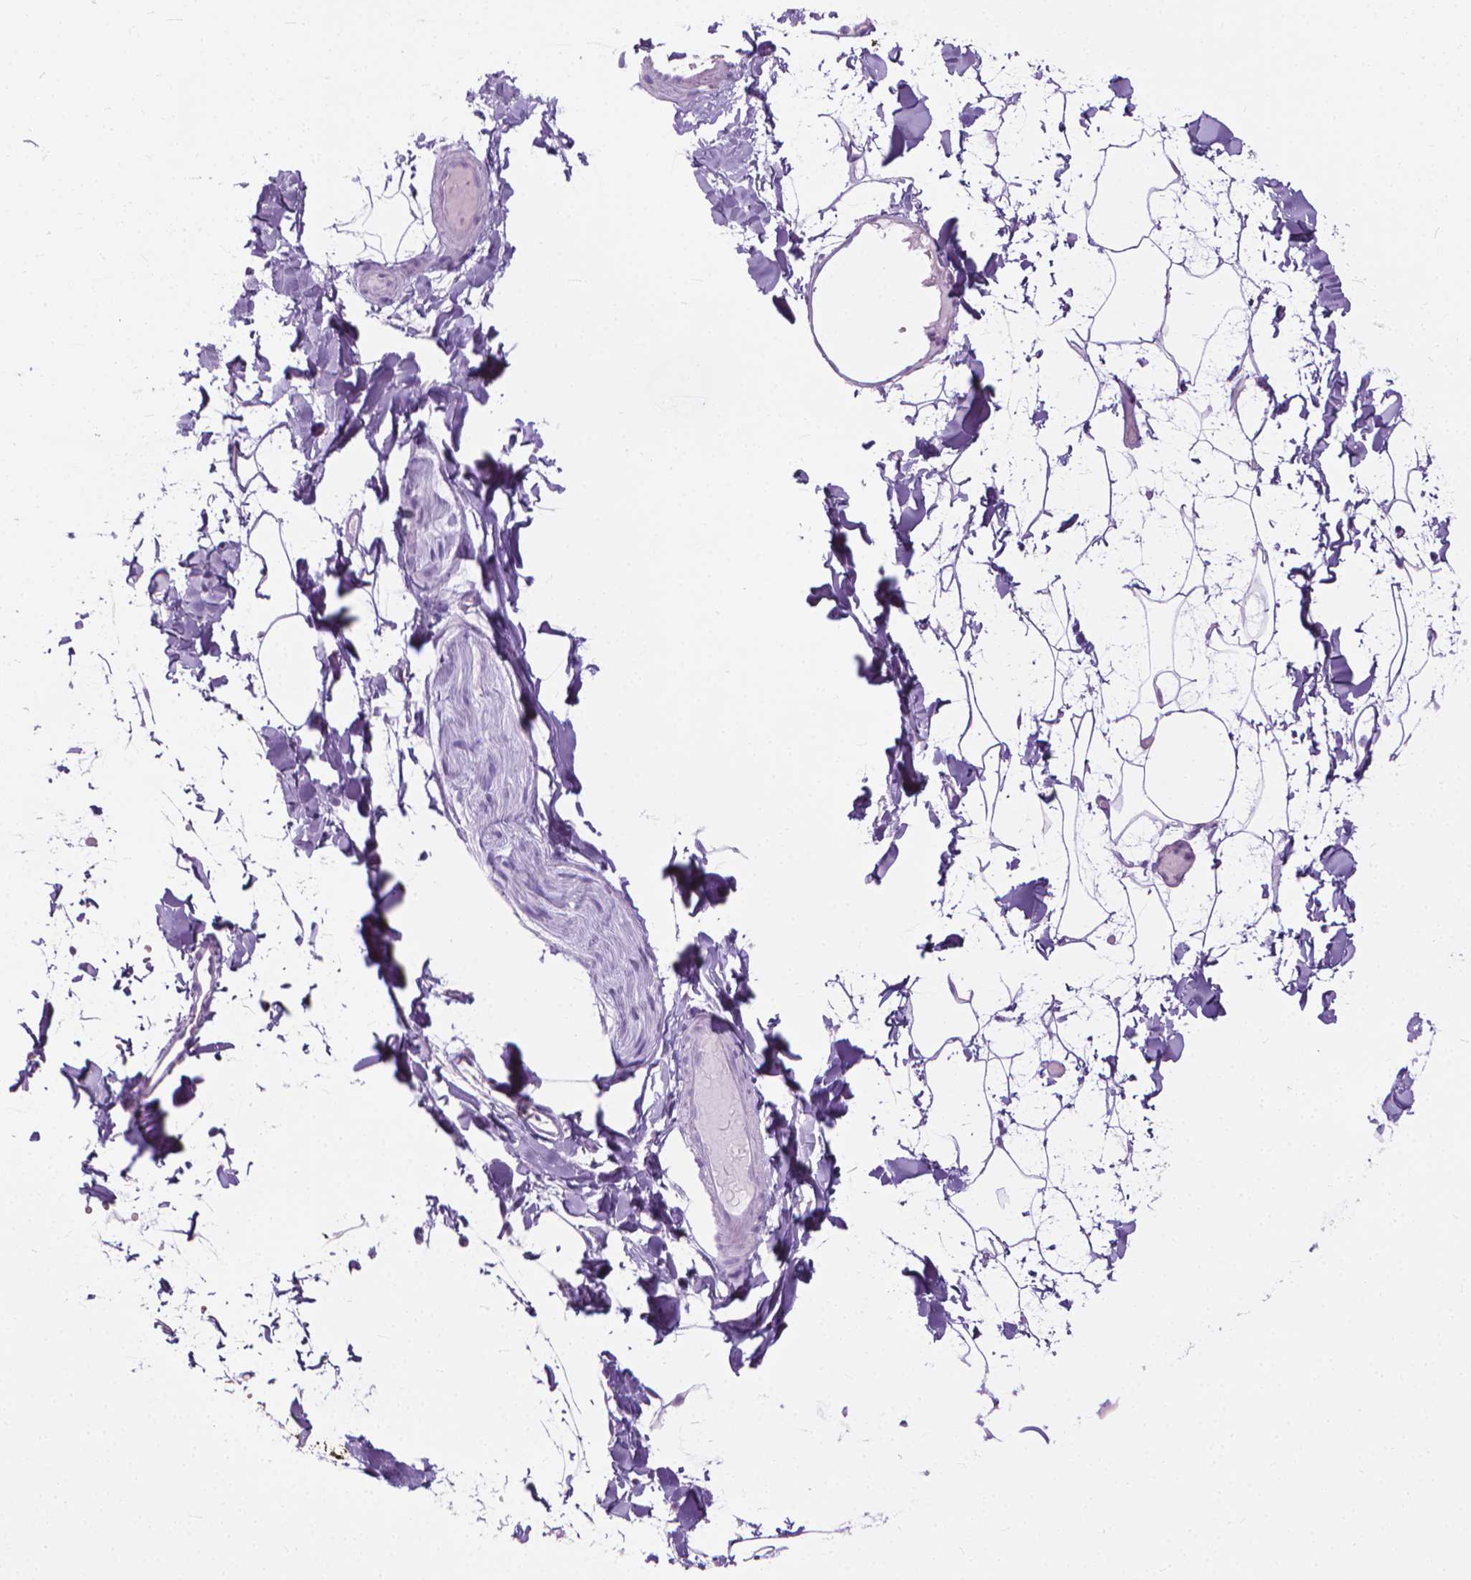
{"staining": {"intensity": "negative", "quantity": "none", "location": "none"}, "tissue": "adipose tissue", "cell_type": "Adipocytes", "image_type": "normal", "snomed": [{"axis": "morphology", "description": "Normal tissue, NOS"}, {"axis": "topography", "description": "Gallbladder"}, {"axis": "topography", "description": "Peripheral nerve tissue"}], "caption": "Immunohistochemical staining of benign adipose tissue shows no significant expression in adipocytes.", "gene": "HTR2B", "patient": {"sex": "female", "age": 45}}